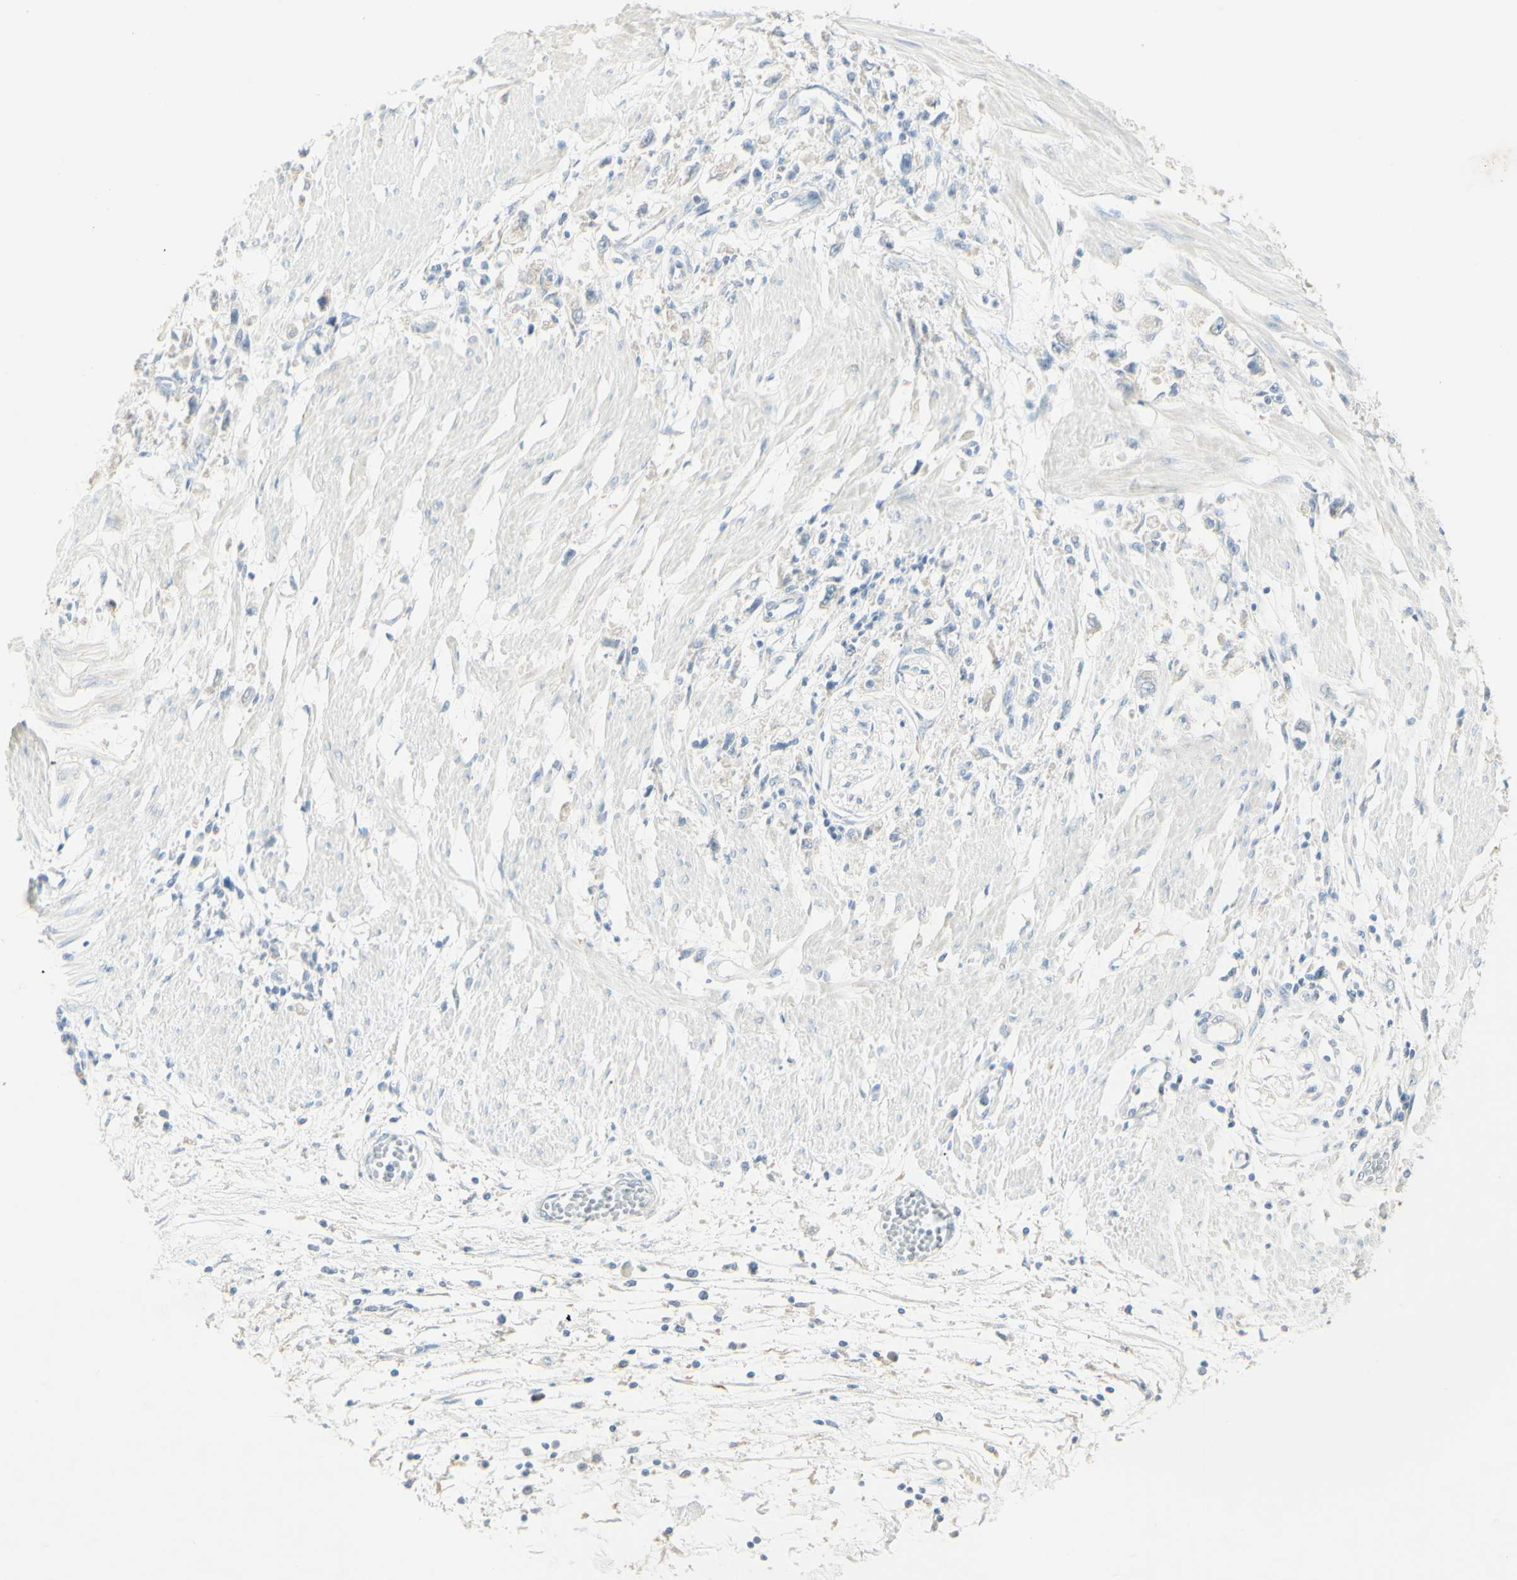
{"staining": {"intensity": "negative", "quantity": "none", "location": "none"}, "tissue": "stomach cancer", "cell_type": "Tumor cells", "image_type": "cancer", "snomed": [{"axis": "morphology", "description": "Adenocarcinoma, NOS"}, {"axis": "topography", "description": "Stomach"}], "caption": "A high-resolution histopathology image shows immunohistochemistry staining of stomach cancer, which exhibits no significant staining in tumor cells.", "gene": "ART3", "patient": {"sex": "female", "age": 59}}